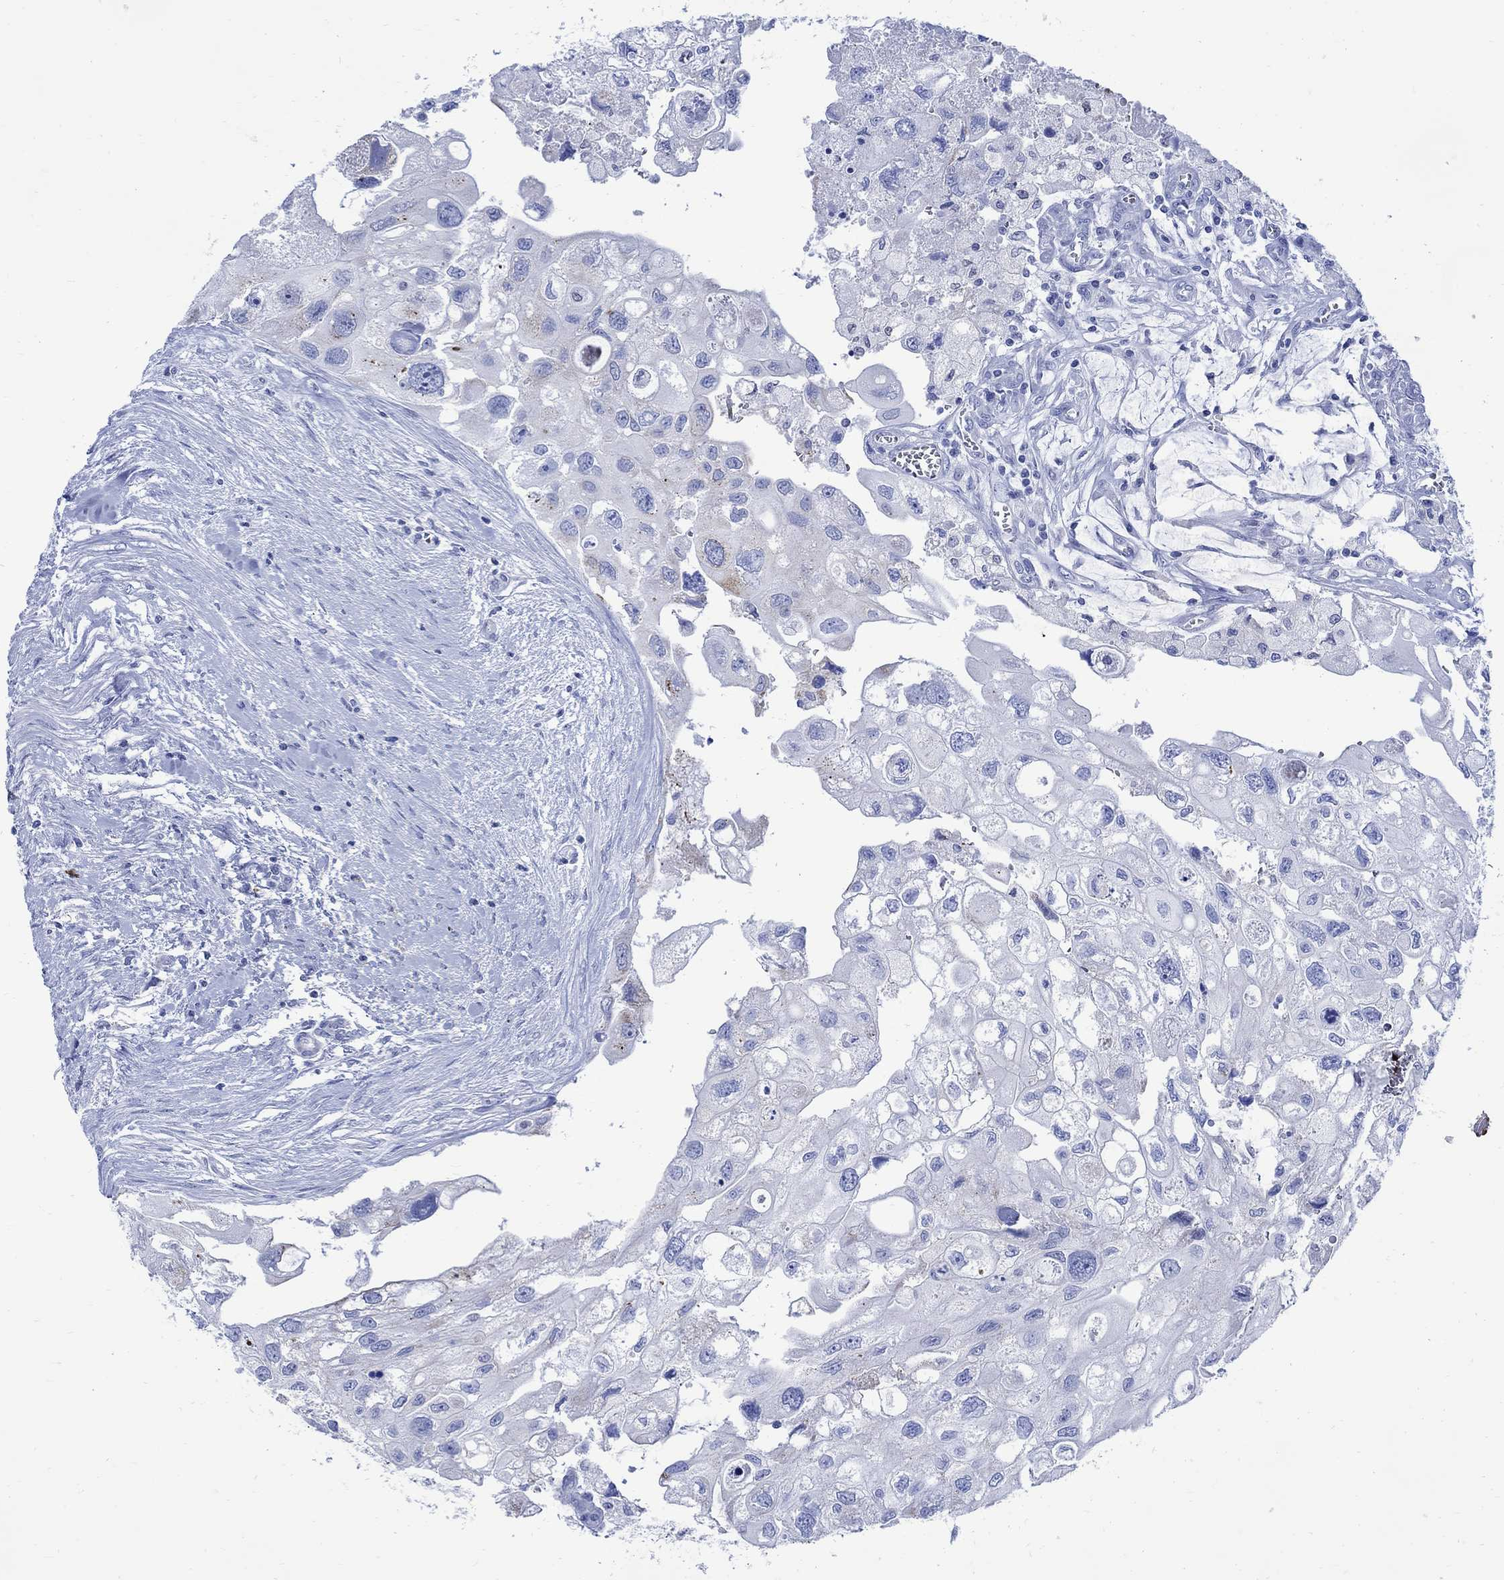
{"staining": {"intensity": "weak", "quantity": "<25%", "location": "cytoplasmic/membranous"}, "tissue": "urothelial cancer", "cell_type": "Tumor cells", "image_type": "cancer", "snomed": [{"axis": "morphology", "description": "Urothelial carcinoma, High grade"}, {"axis": "topography", "description": "Urinary bladder"}], "caption": "An image of urothelial carcinoma (high-grade) stained for a protein displays no brown staining in tumor cells.", "gene": "CPLX2", "patient": {"sex": "male", "age": 59}}